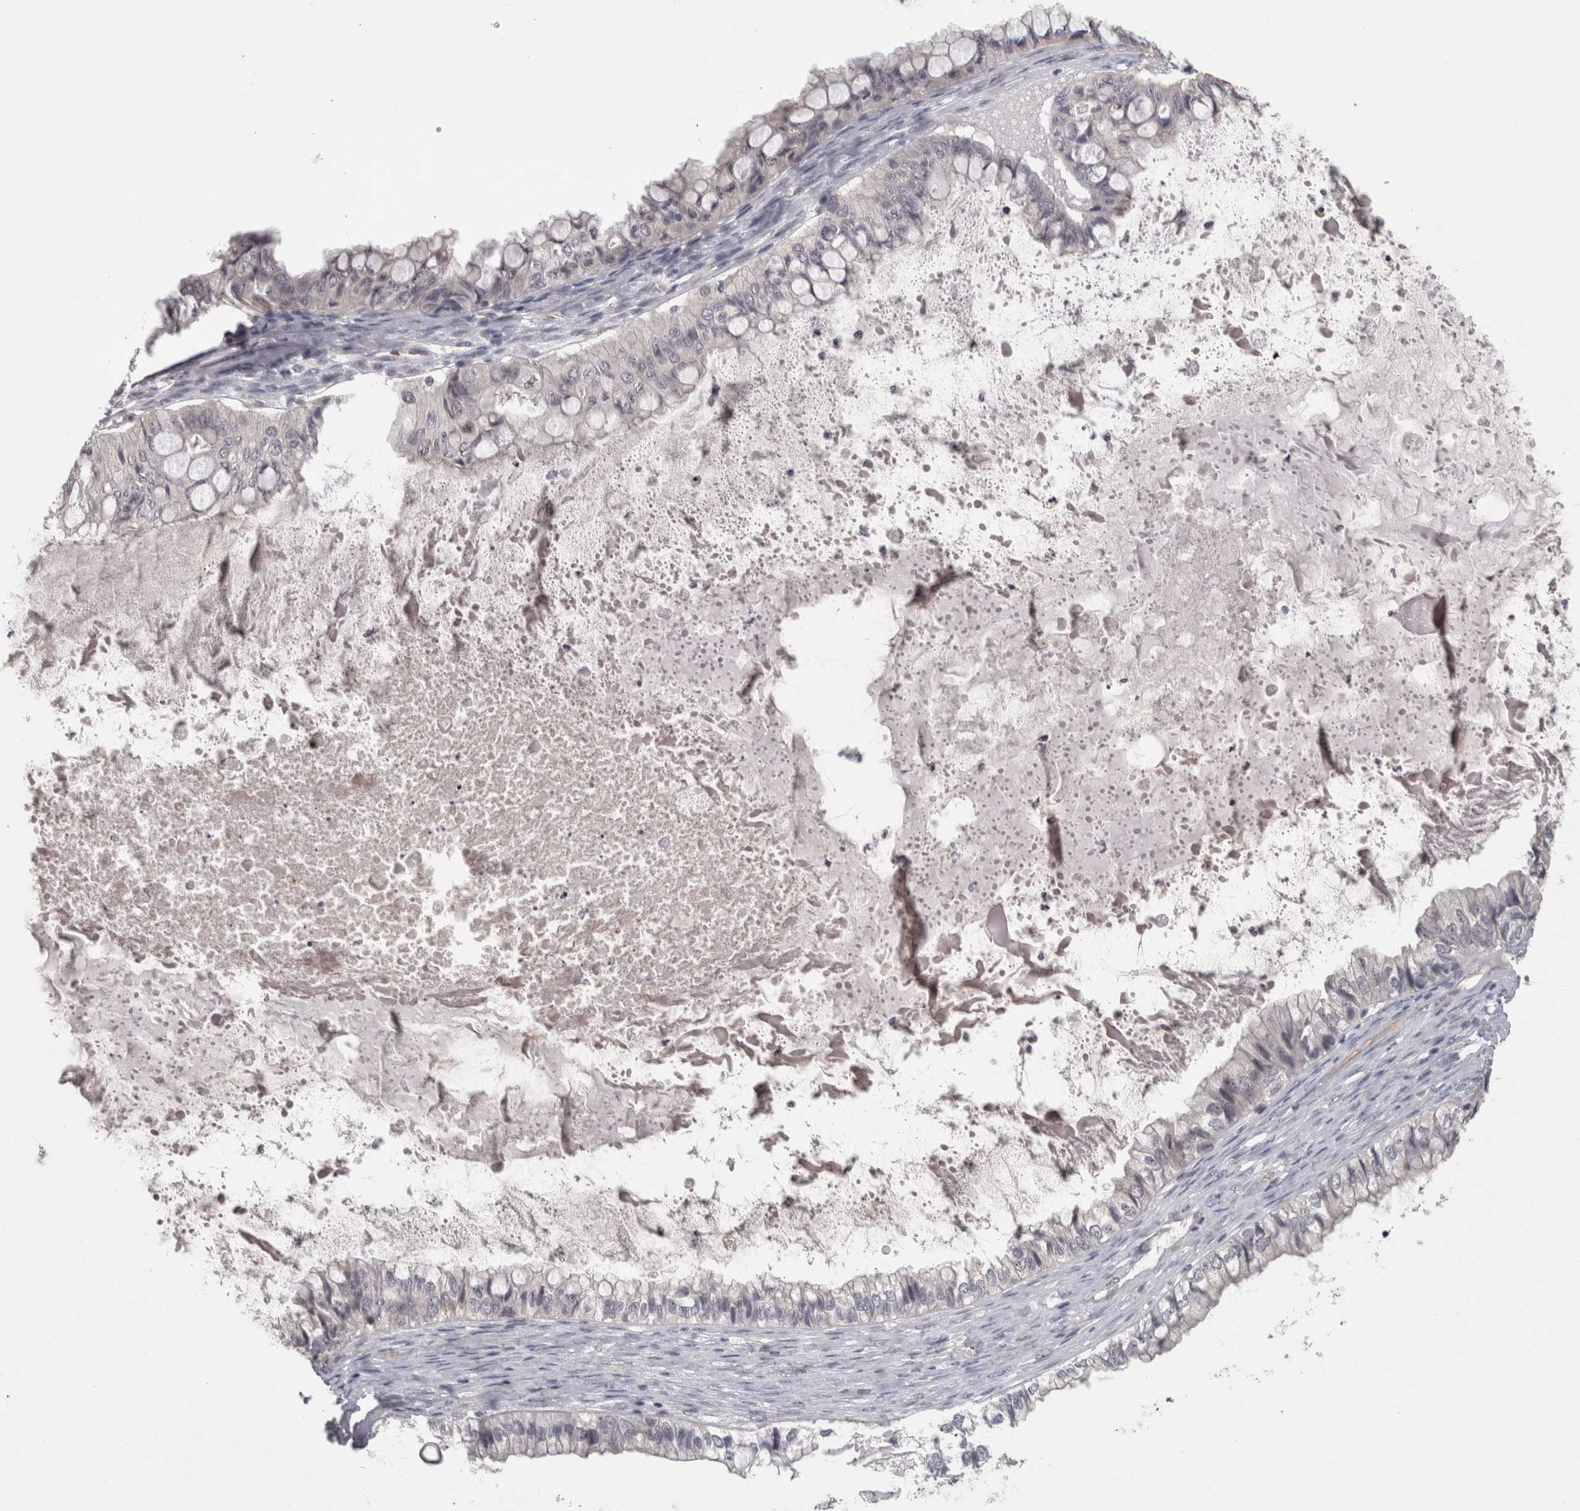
{"staining": {"intensity": "negative", "quantity": "none", "location": "none"}, "tissue": "ovarian cancer", "cell_type": "Tumor cells", "image_type": "cancer", "snomed": [{"axis": "morphology", "description": "Cystadenocarcinoma, mucinous, NOS"}, {"axis": "topography", "description": "Ovary"}], "caption": "High magnification brightfield microscopy of ovarian cancer (mucinous cystadenocarcinoma) stained with DAB (3,3'-diaminobenzidine) (brown) and counterstained with hematoxylin (blue): tumor cells show no significant staining.", "gene": "RMDN1", "patient": {"sex": "female", "age": 80}}